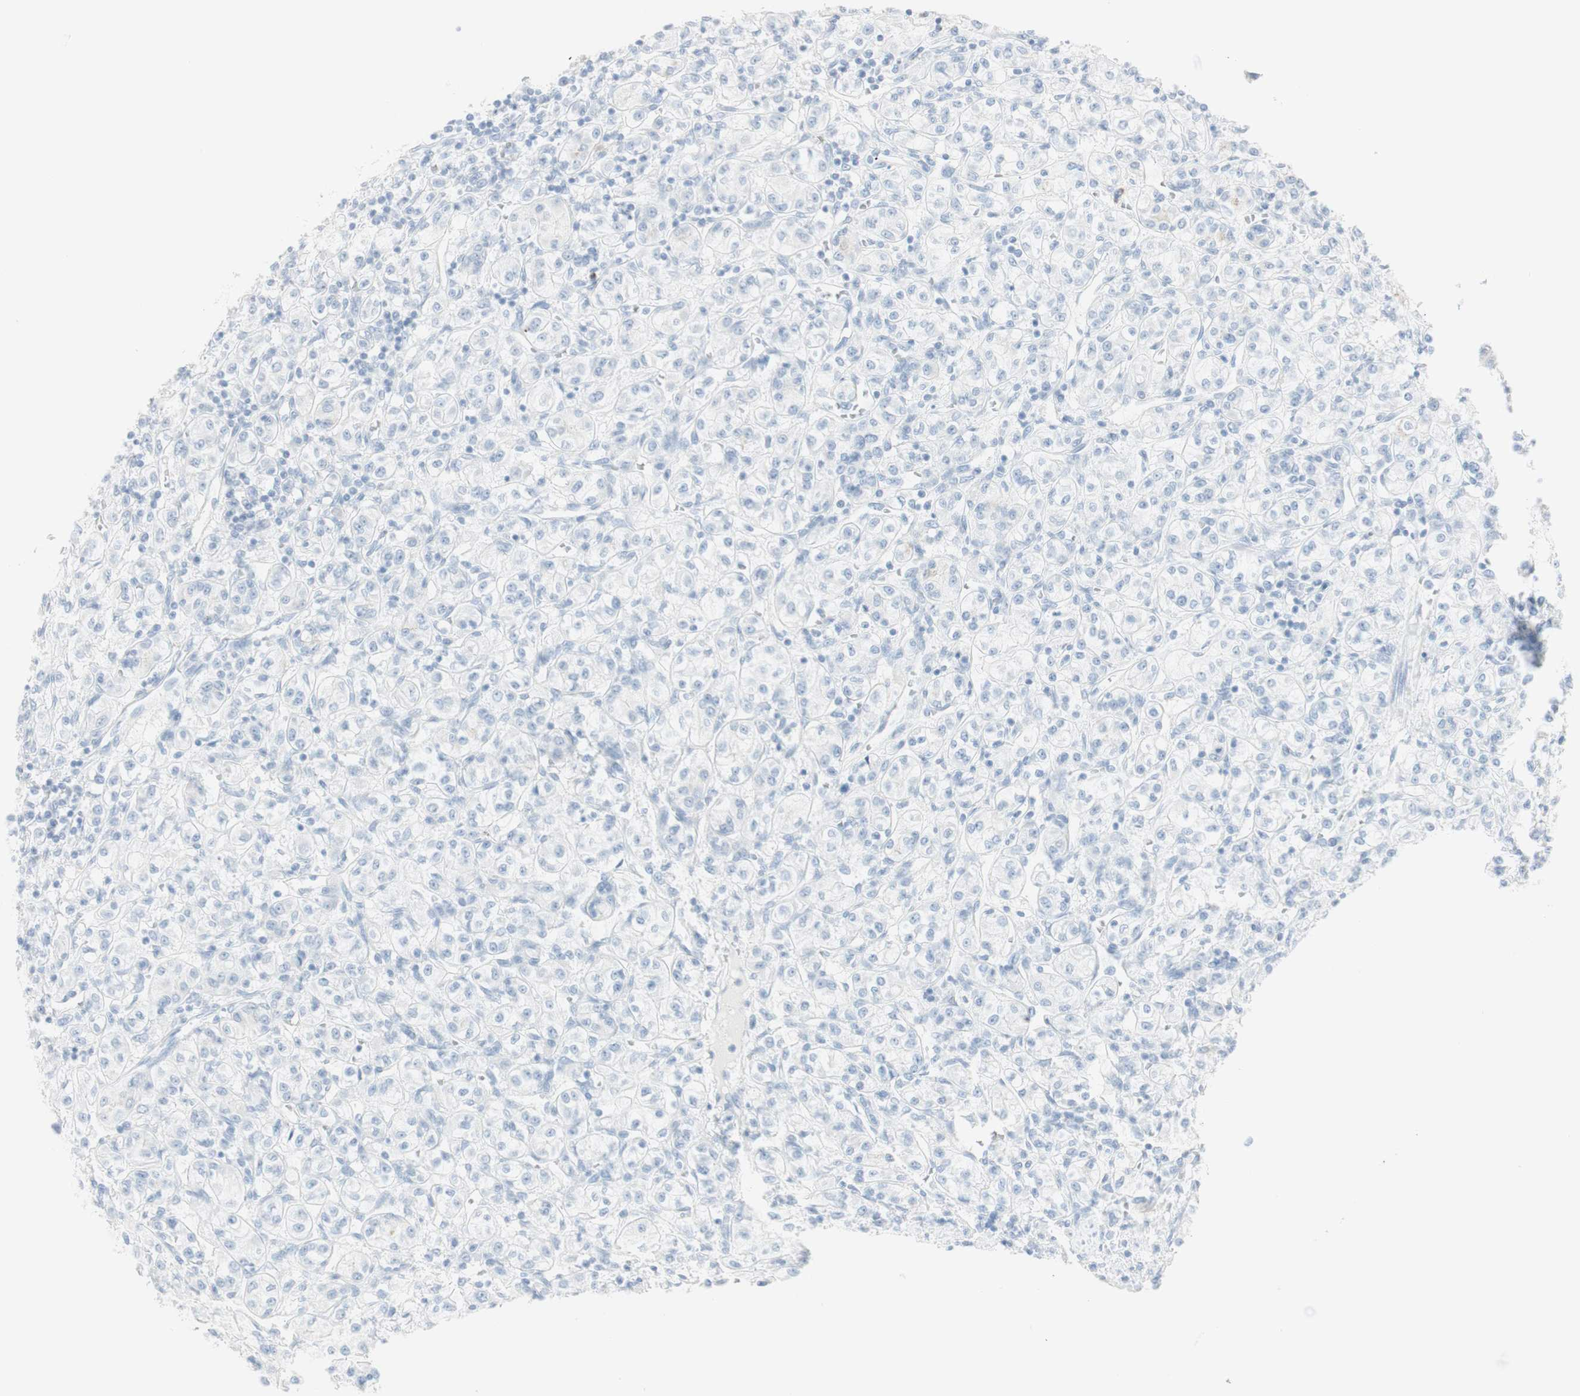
{"staining": {"intensity": "negative", "quantity": "none", "location": "none"}, "tissue": "renal cancer", "cell_type": "Tumor cells", "image_type": "cancer", "snomed": [{"axis": "morphology", "description": "Adenocarcinoma, NOS"}, {"axis": "topography", "description": "Kidney"}], "caption": "Human renal cancer (adenocarcinoma) stained for a protein using immunohistochemistry (IHC) shows no staining in tumor cells.", "gene": "NAPSA", "patient": {"sex": "male", "age": 77}}